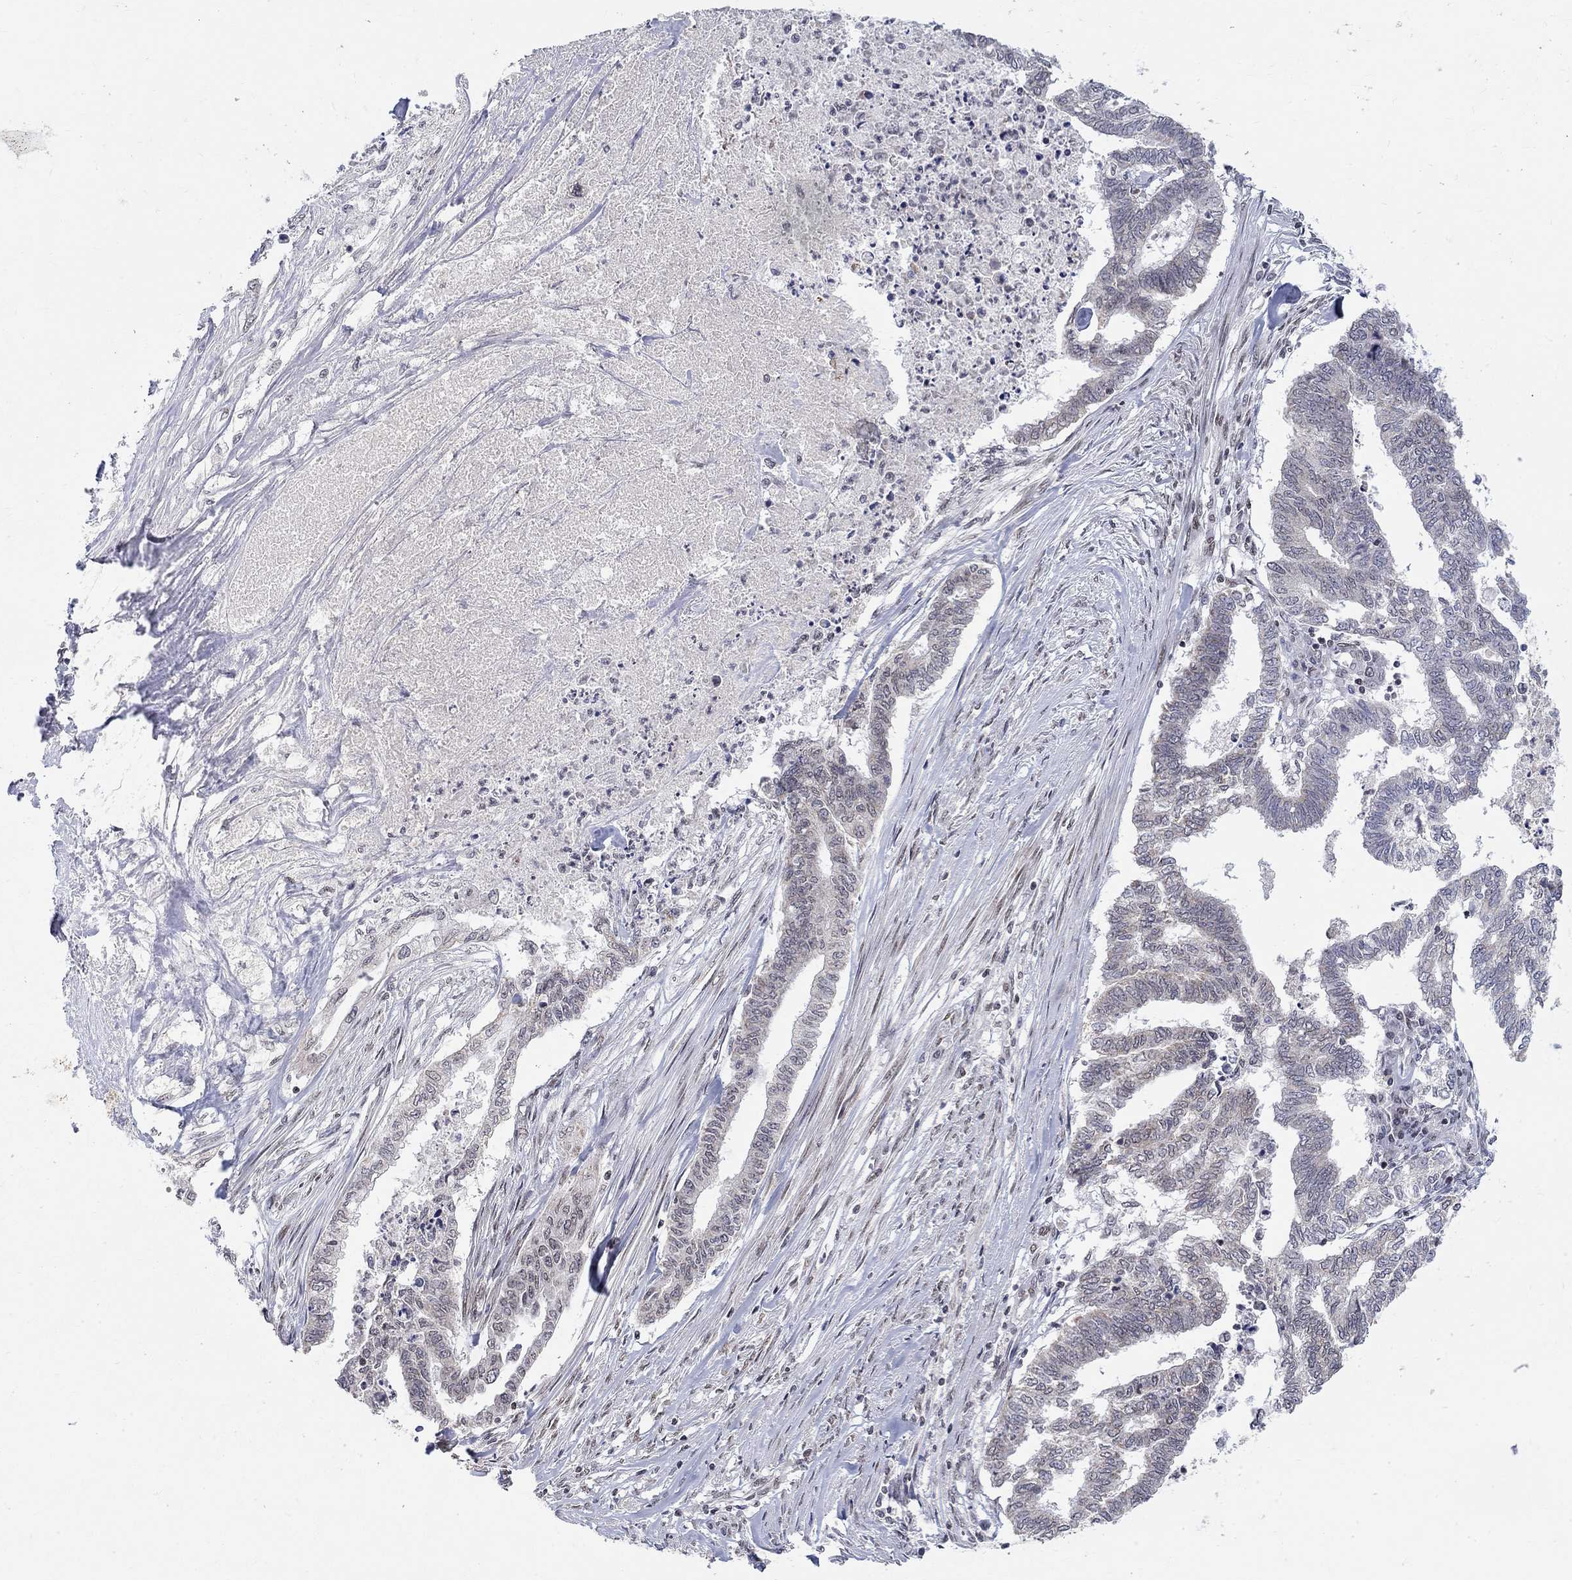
{"staining": {"intensity": "weak", "quantity": "<25%", "location": "cytoplasmic/membranous"}, "tissue": "endometrial cancer", "cell_type": "Tumor cells", "image_type": "cancer", "snomed": [{"axis": "morphology", "description": "Adenocarcinoma, NOS"}, {"axis": "topography", "description": "Endometrium"}], "caption": "DAB (3,3'-diaminobenzidine) immunohistochemical staining of human endometrial cancer displays no significant positivity in tumor cells.", "gene": "KLF12", "patient": {"sex": "female", "age": 79}}